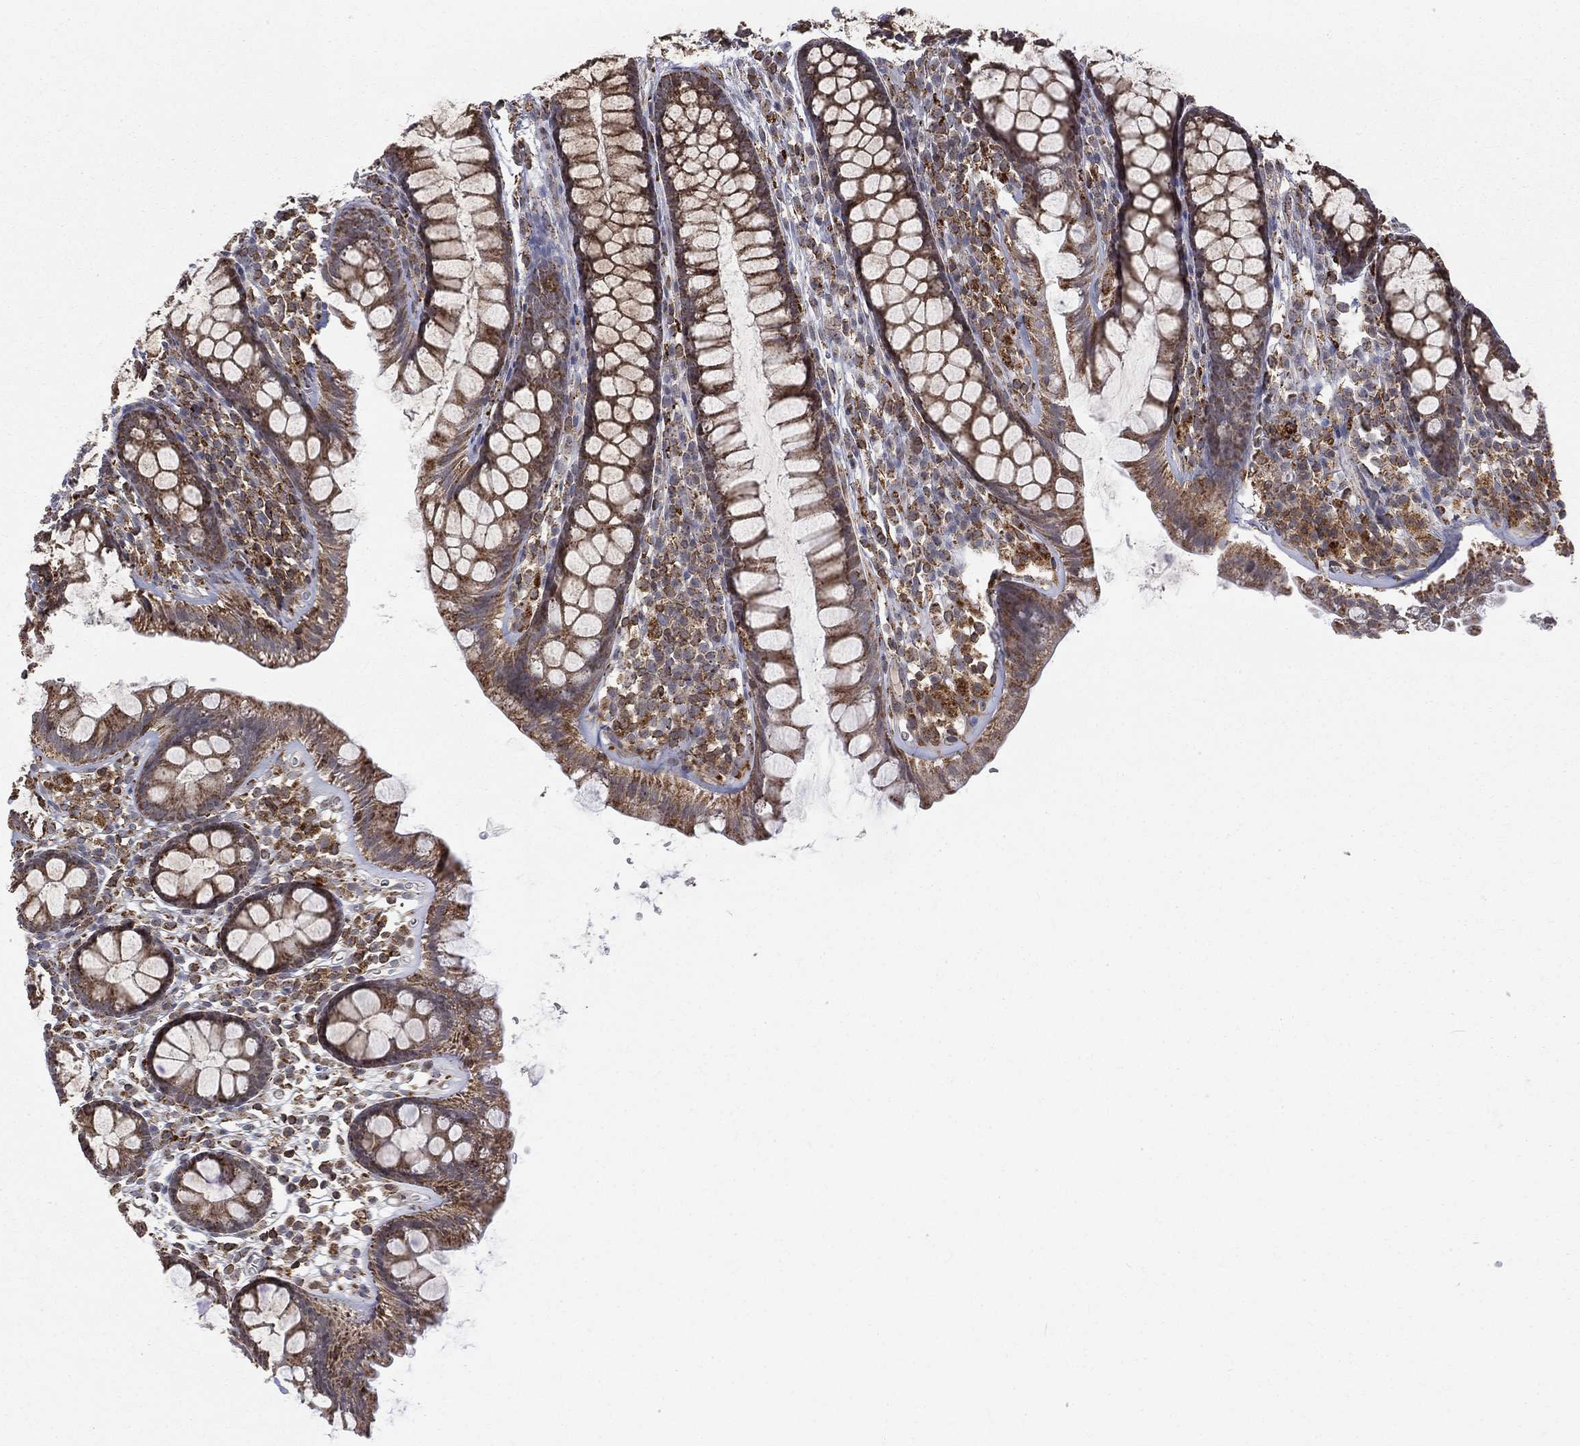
{"staining": {"intensity": "negative", "quantity": "none", "location": "none"}, "tissue": "colon", "cell_type": "Endothelial cells", "image_type": "normal", "snomed": [{"axis": "morphology", "description": "Normal tissue, NOS"}, {"axis": "topography", "description": "Colon"}], "caption": "An image of colon stained for a protein displays no brown staining in endothelial cells.", "gene": "RIN3", "patient": {"sex": "male", "age": 76}}